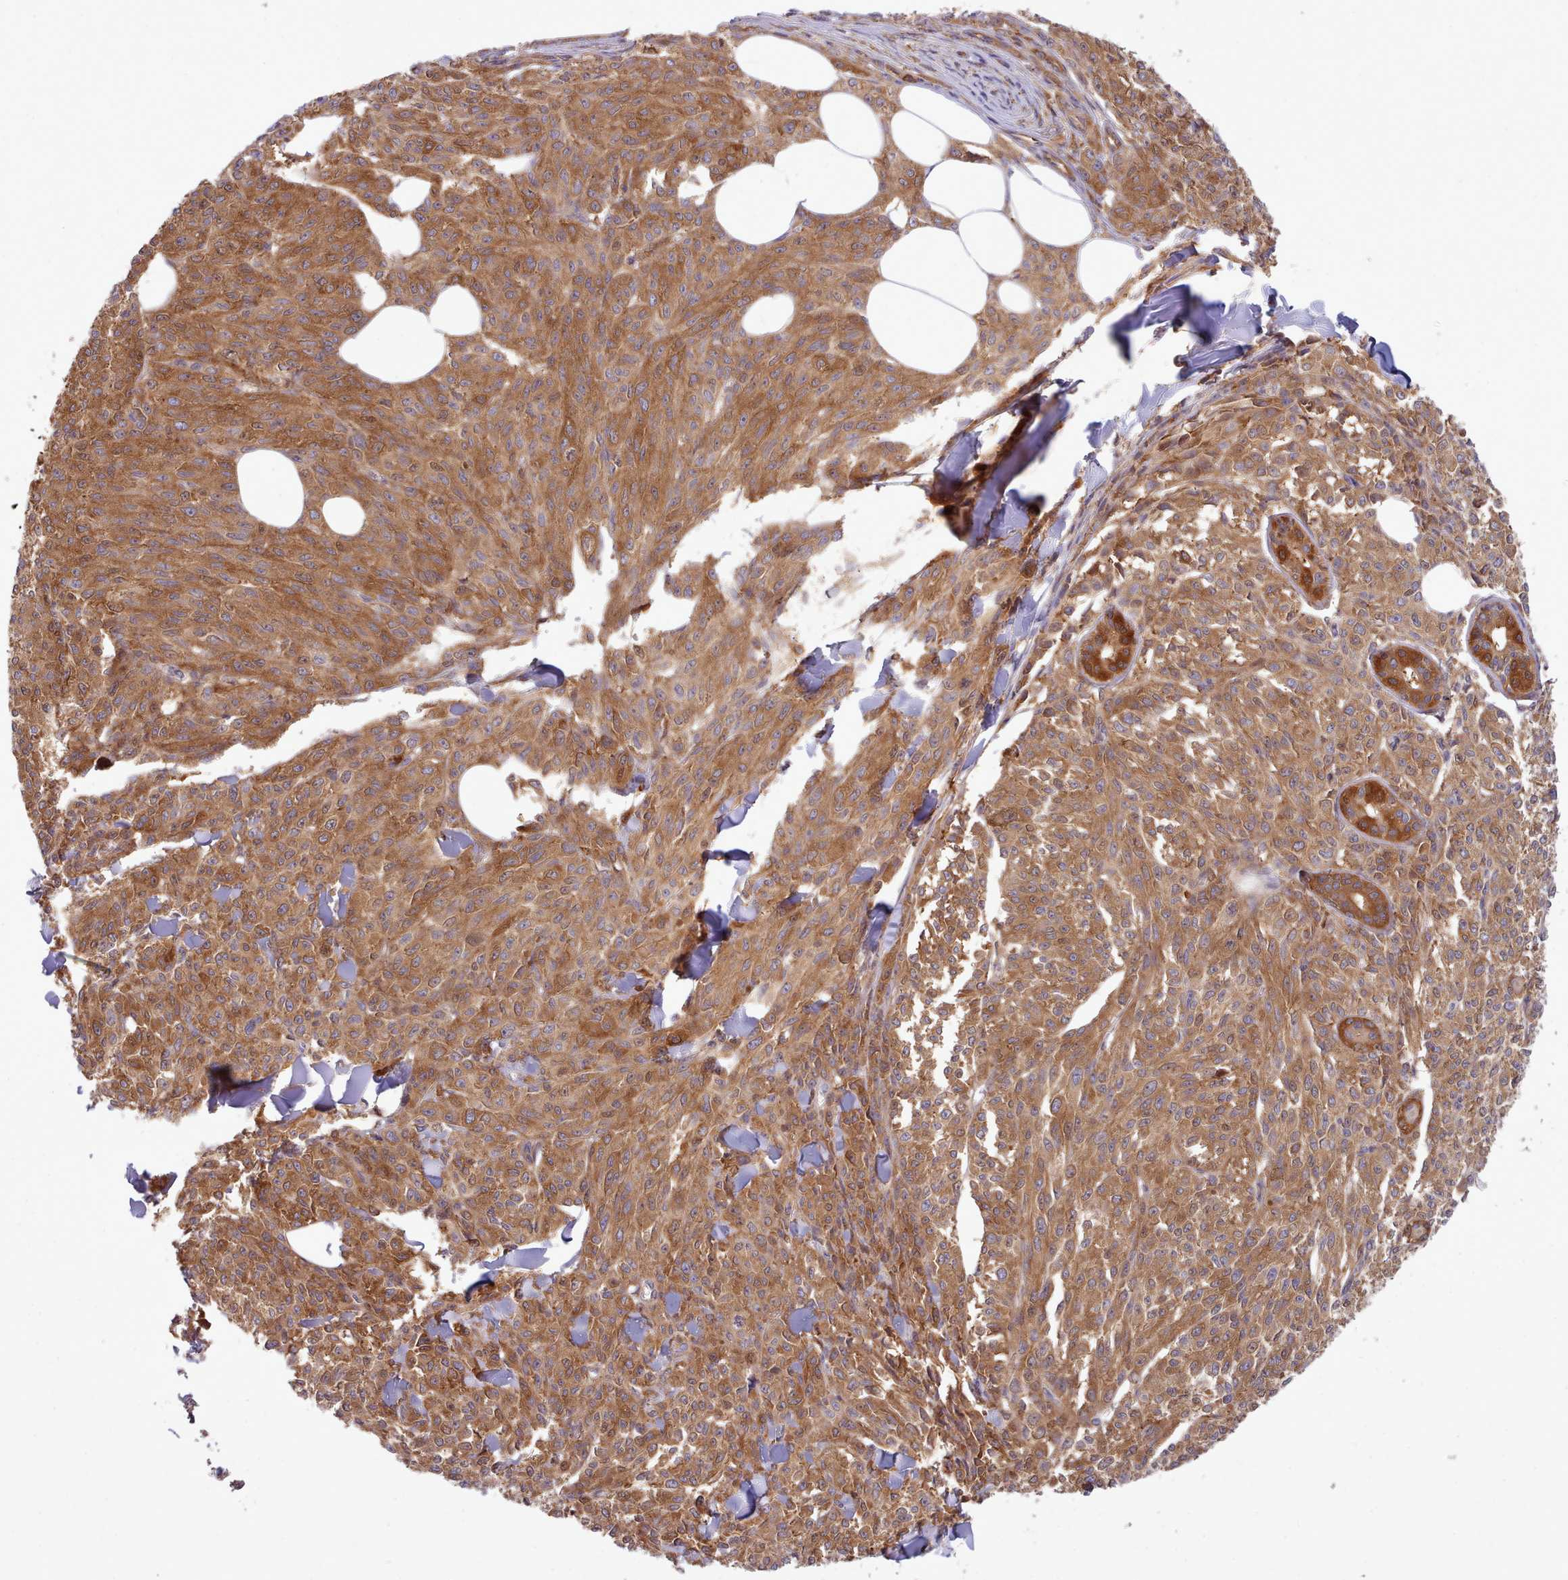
{"staining": {"intensity": "moderate", "quantity": ">75%", "location": "cytoplasmic/membranous"}, "tissue": "melanoma", "cell_type": "Tumor cells", "image_type": "cancer", "snomed": [{"axis": "morphology", "description": "Malignant melanoma, NOS"}, {"axis": "topography", "description": "Skin"}], "caption": "Moderate cytoplasmic/membranous positivity for a protein is present in approximately >75% of tumor cells of malignant melanoma using IHC.", "gene": "SLC4A9", "patient": {"sex": "female", "age": 52}}